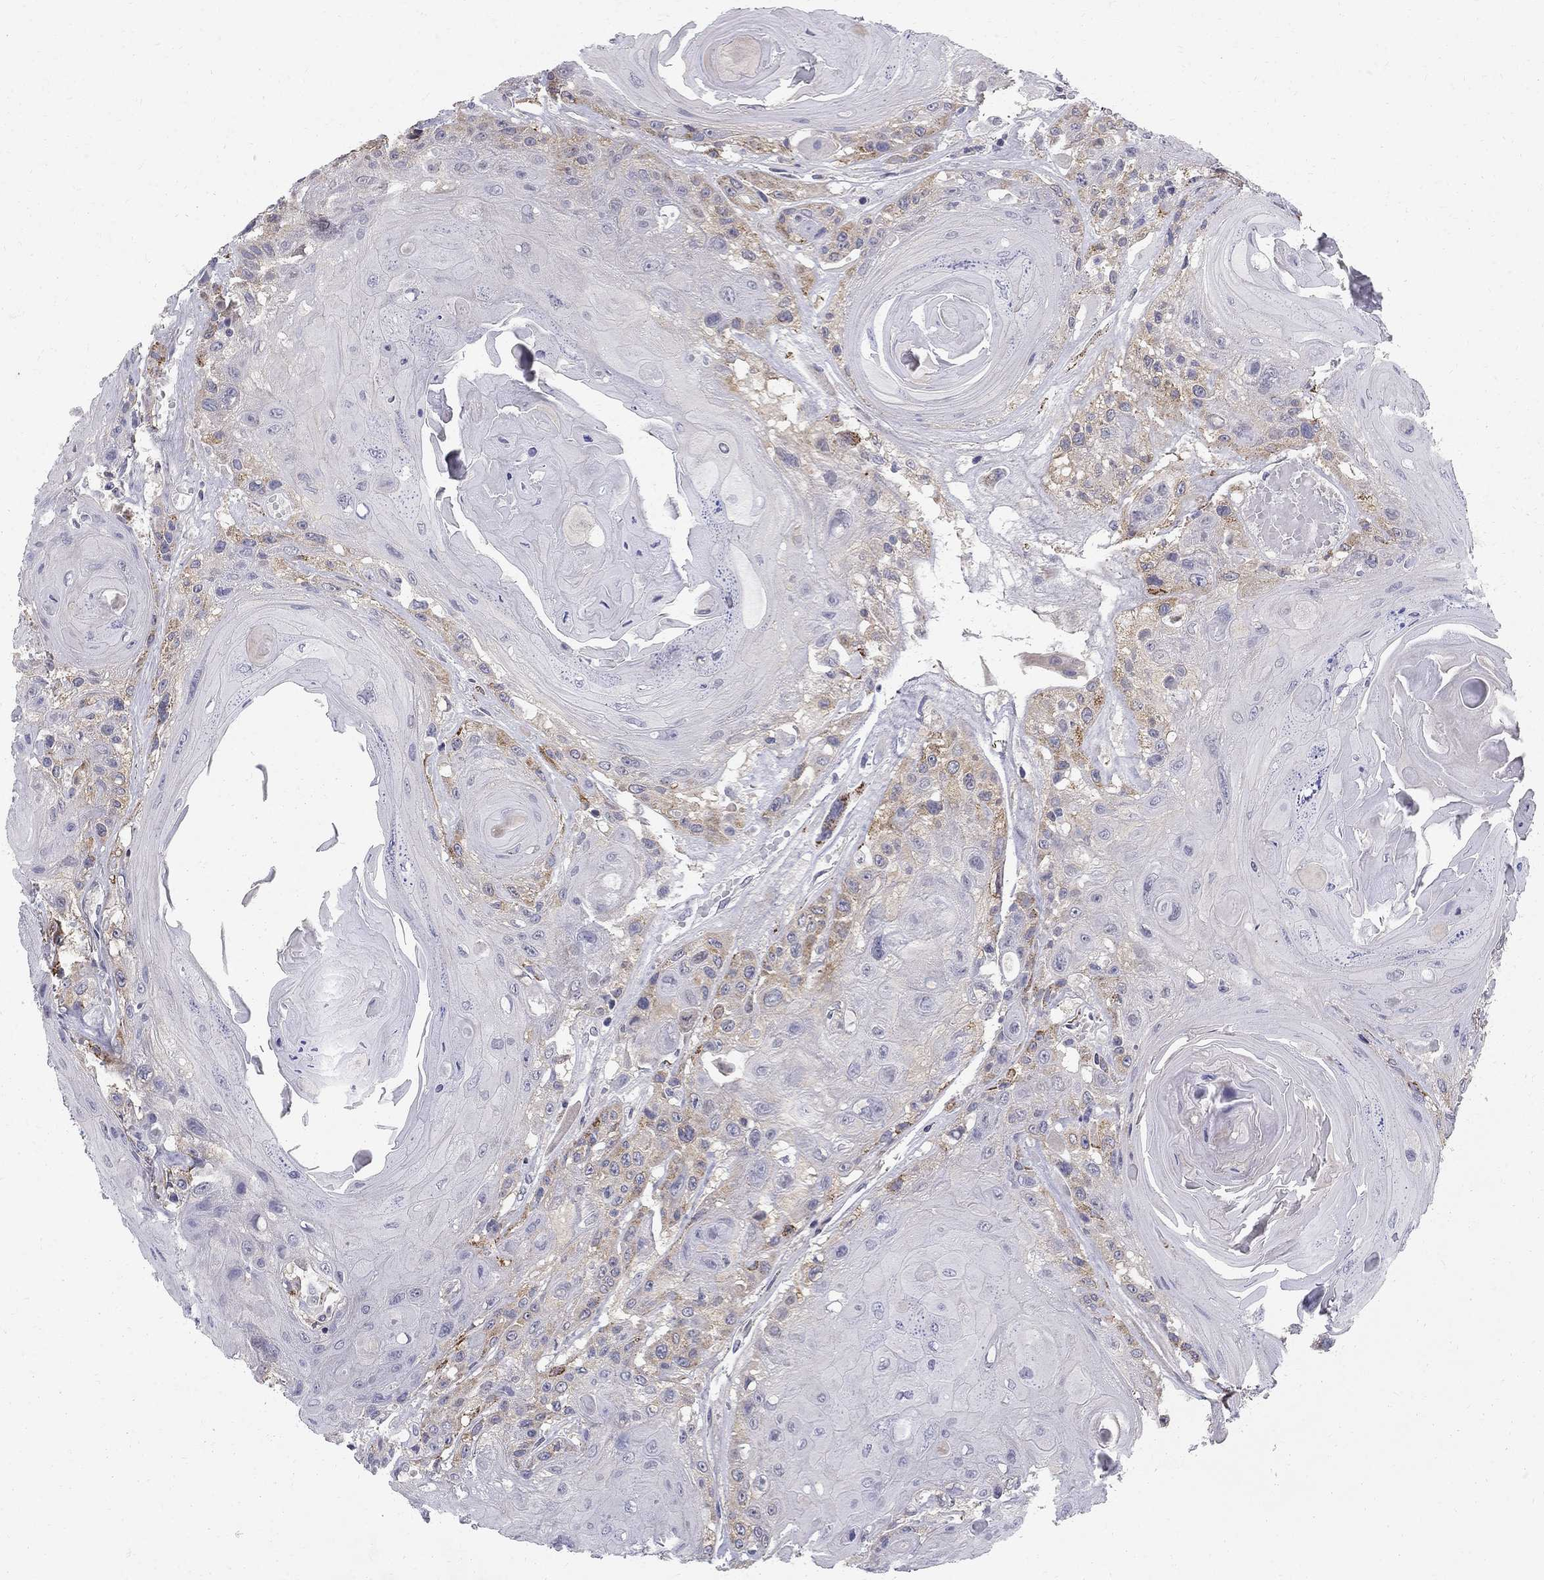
{"staining": {"intensity": "moderate", "quantity": "25%-75%", "location": "cytoplasmic/membranous"}, "tissue": "head and neck cancer", "cell_type": "Tumor cells", "image_type": "cancer", "snomed": [{"axis": "morphology", "description": "Squamous cell carcinoma, NOS"}, {"axis": "topography", "description": "Head-Neck"}], "caption": "Immunohistochemistry (IHC) image of neoplastic tissue: squamous cell carcinoma (head and neck) stained using immunohistochemistry (IHC) demonstrates medium levels of moderate protein expression localized specifically in the cytoplasmic/membranous of tumor cells, appearing as a cytoplasmic/membranous brown color.", "gene": "CLIC6", "patient": {"sex": "female", "age": 59}}